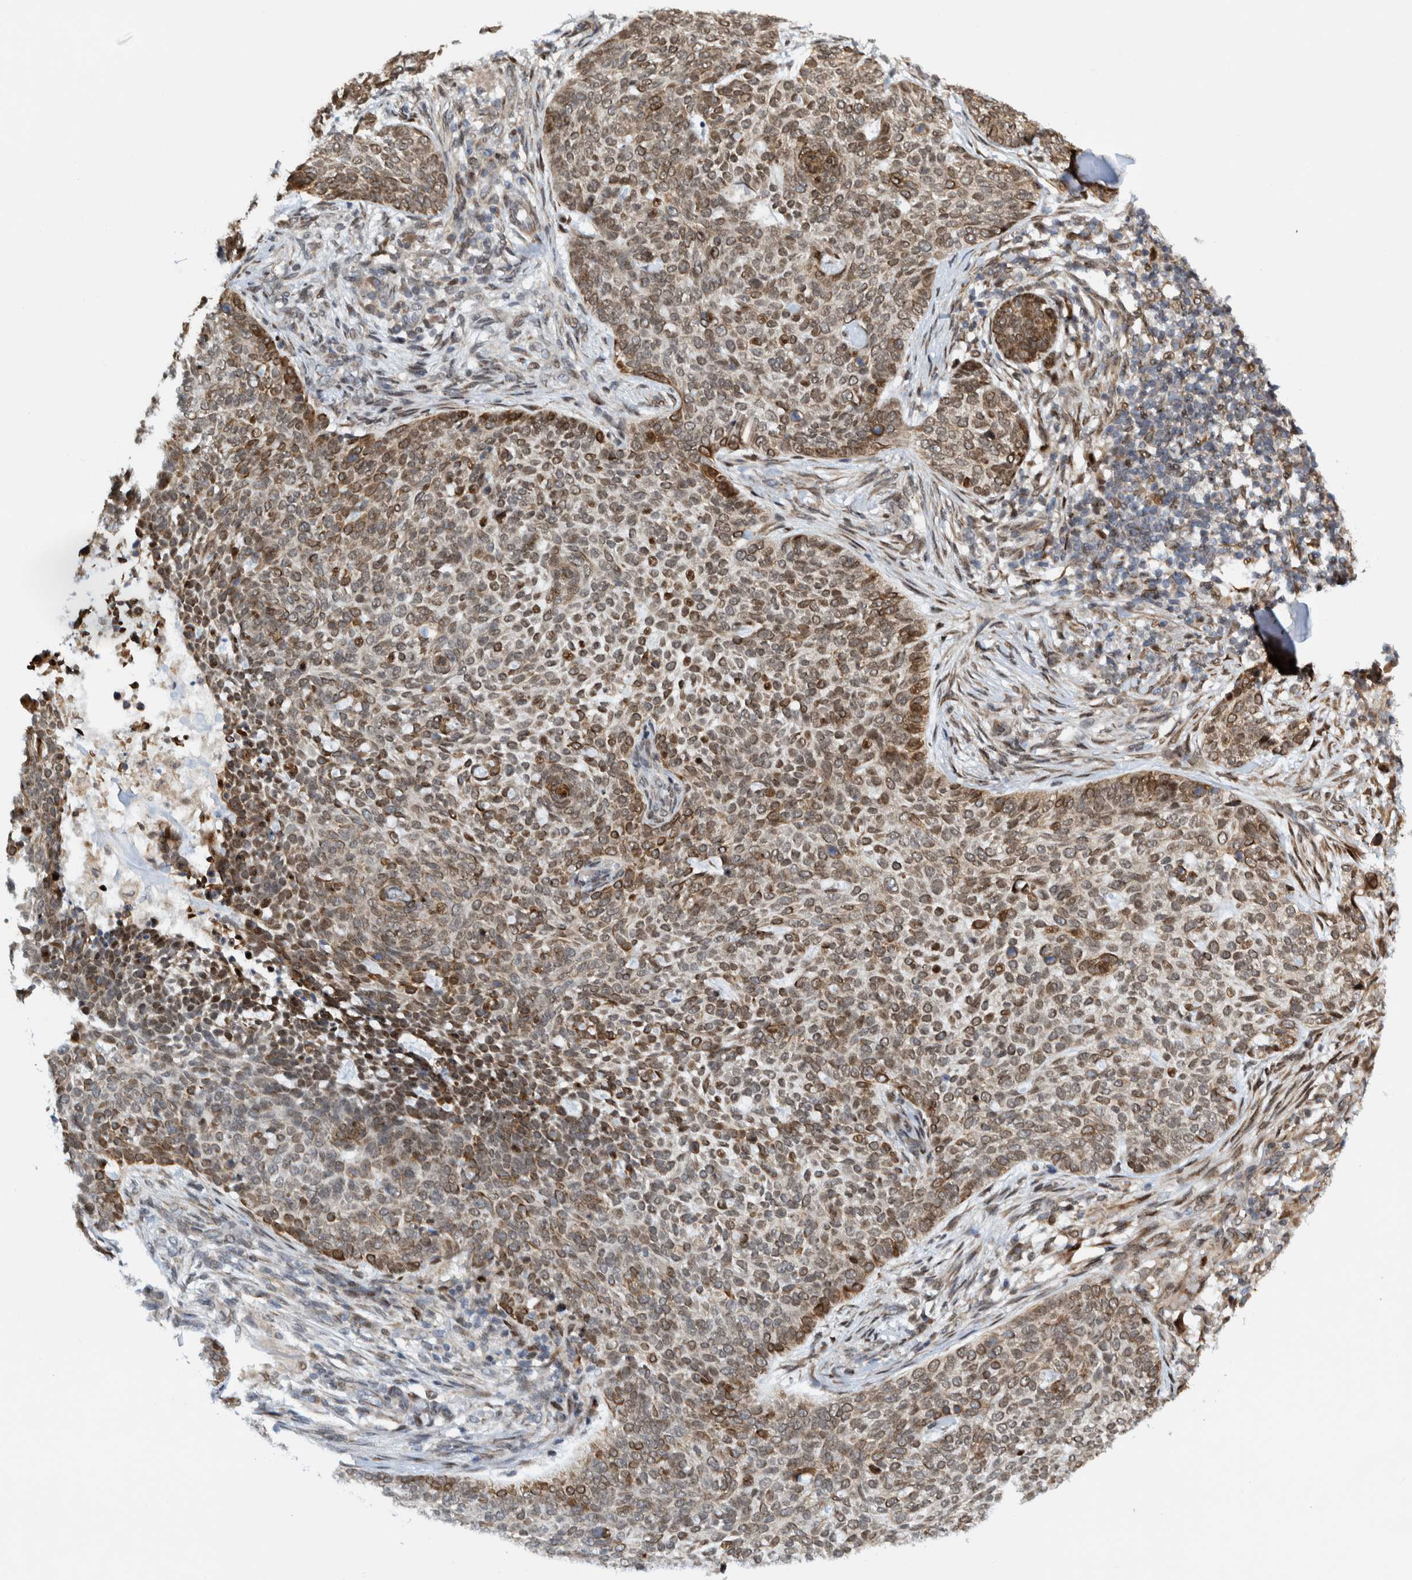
{"staining": {"intensity": "moderate", "quantity": "25%-75%", "location": "cytoplasmic/membranous"}, "tissue": "skin cancer", "cell_type": "Tumor cells", "image_type": "cancer", "snomed": [{"axis": "morphology", "description": "Basal cell carcinoma"}, {"axis": "topography", "description": "Skin"}], "caption": "Immunohistochemistry (IHC) (DAB) staining of human basal cell carcinoma (skin) reveals moderate cytoplasmic/membranous protein expression in about 25%-75% of tumor cells.", "gene": "CCDC57", "patient": {"sex": "female", "age": 64}}